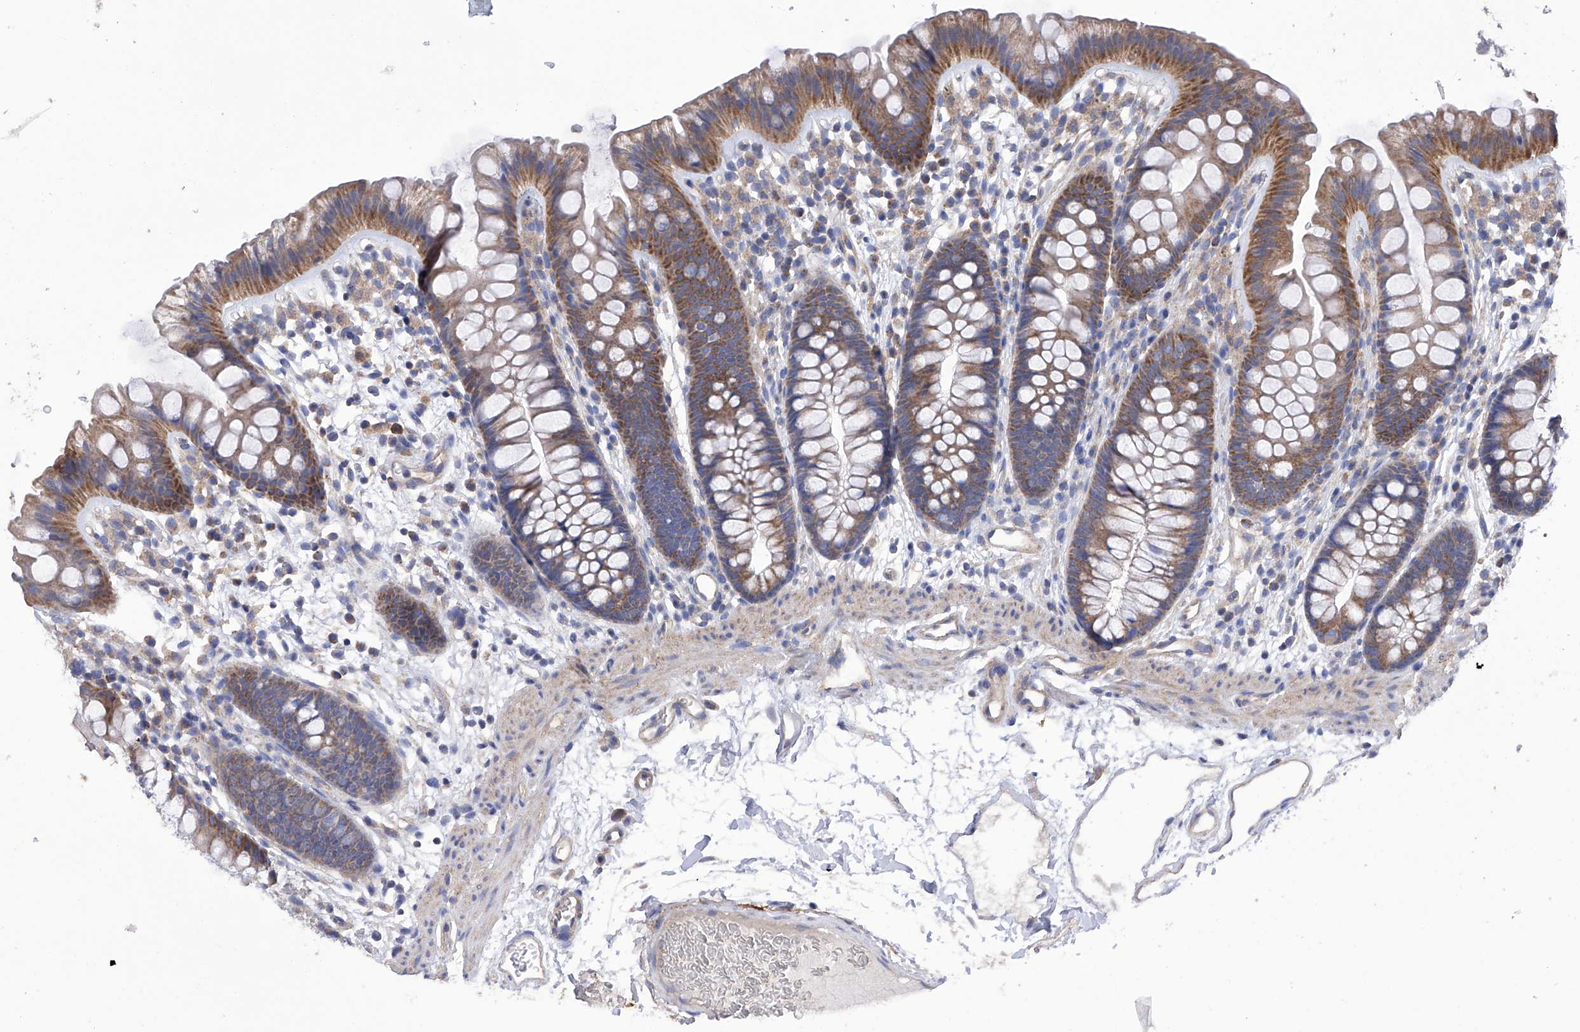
{"staining": {"intensity": "weak", "quantity": "25%-75%", "location": "cytoplasmic/membranous"}, "tissue": "colon", "cell_type": "Endothelial cells", "image_type": "normal", "snomed": [{"axis": "morphology", "description": "Normal tissue, NOS"}, {"axis": "topography", "description": "Colon"}], "caption": "DAB (3,3'-diaminobenzidine) immunohistochemical staining of normal colon displays weak cytoplasmic/membranous protein expression in about 25%-75% of endothelial cells.", "gene": "EFCAB2", "patient": {"sex": "female", "age": 62}}